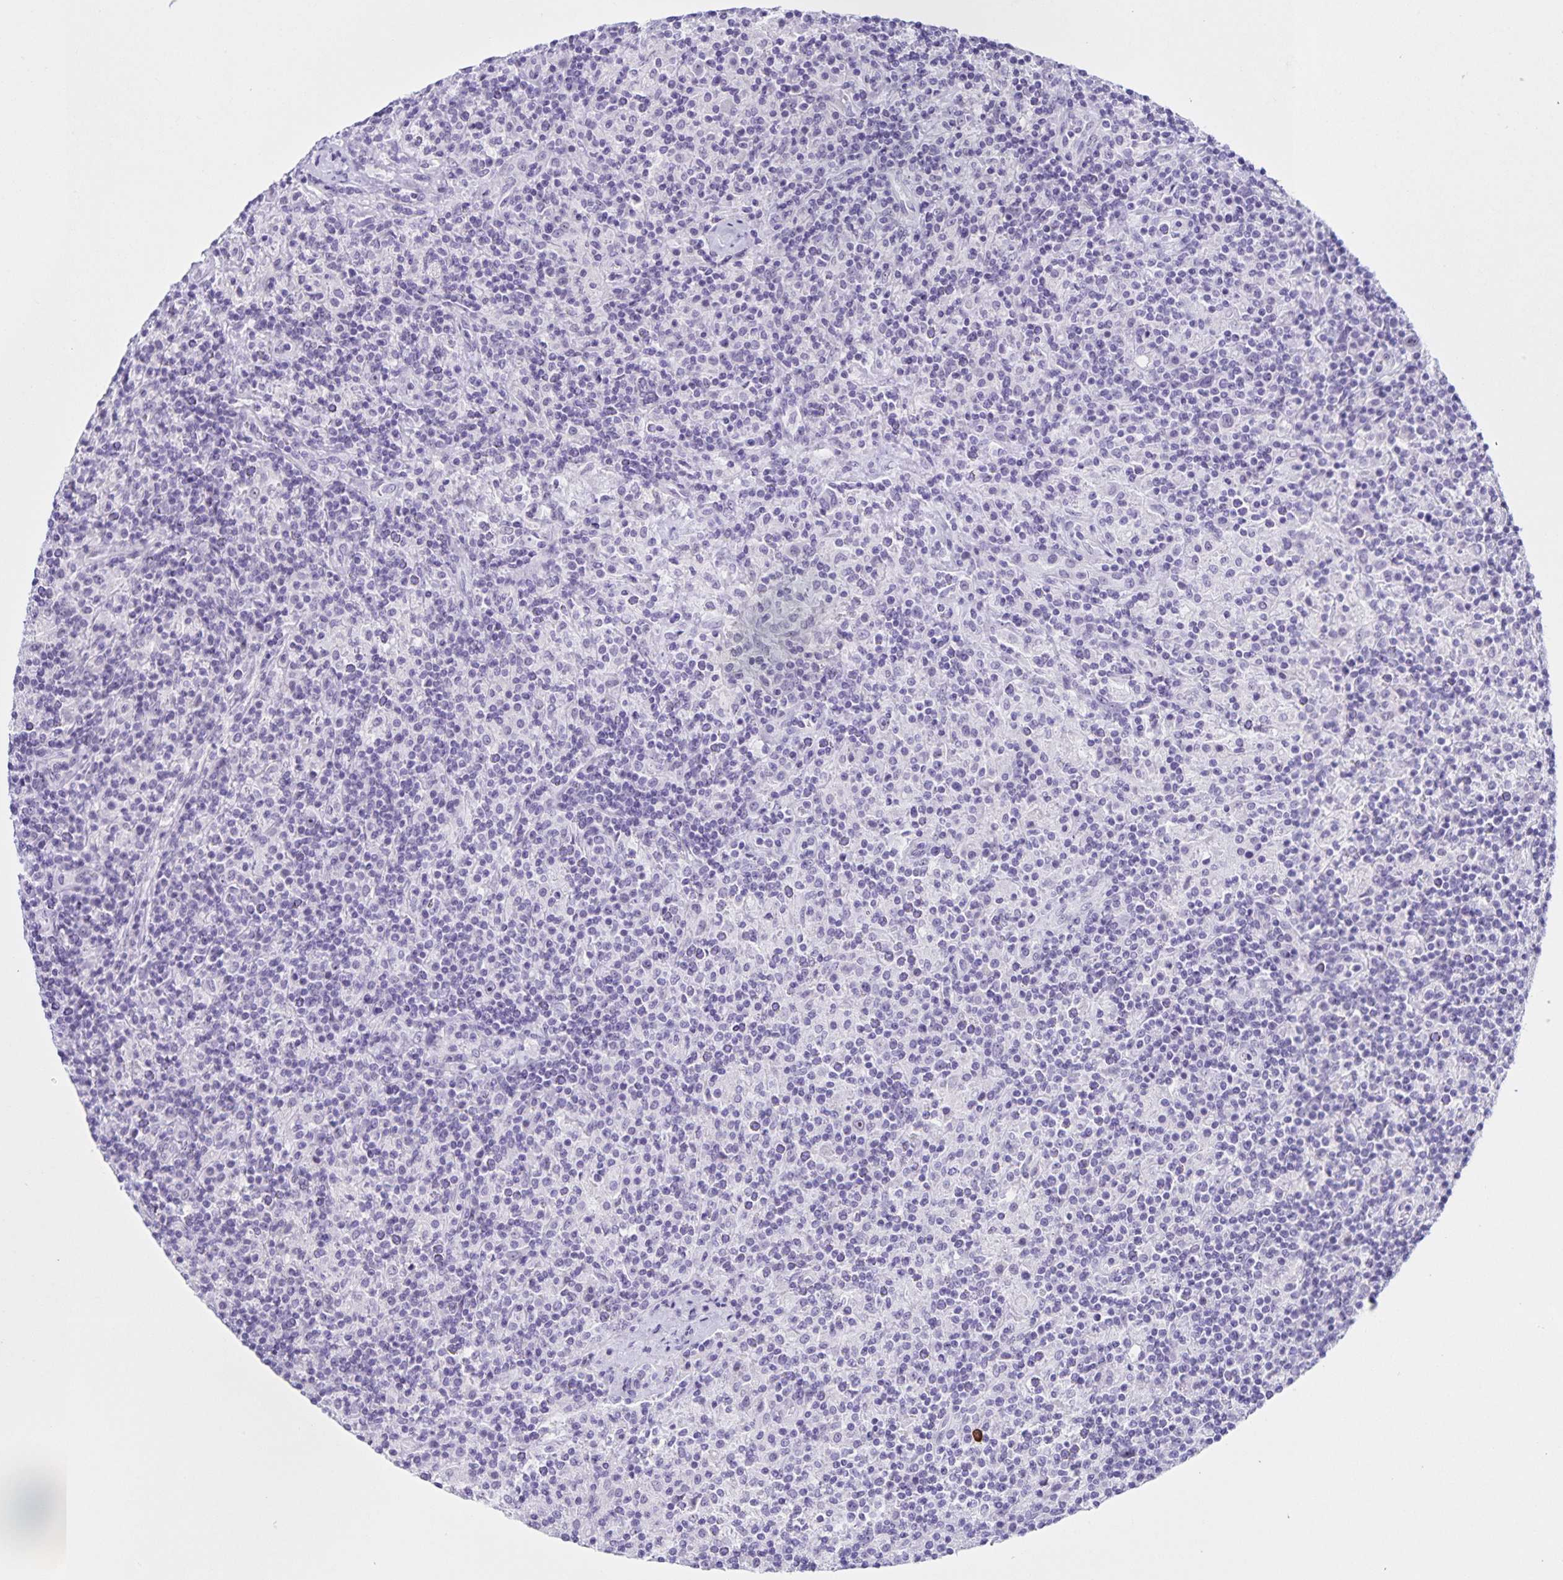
{"staining": {"intensity": "negative", "quantity": "none", "location": "none"}, "tissue": "lymphoma", "cell_type": "Tumor cells", "image_type": "cancer", "snomed": [{"axis": "morphology", "description": "Hodgkin's disease, NOS"}, {"axis": "topography", "description": "Lymph node"}], "caption": "Tumor cells are negative for protein expression in human Hodgkin's disease.", "gene": "FAM170A", "patient": {"sex": "male", "age": 70}}